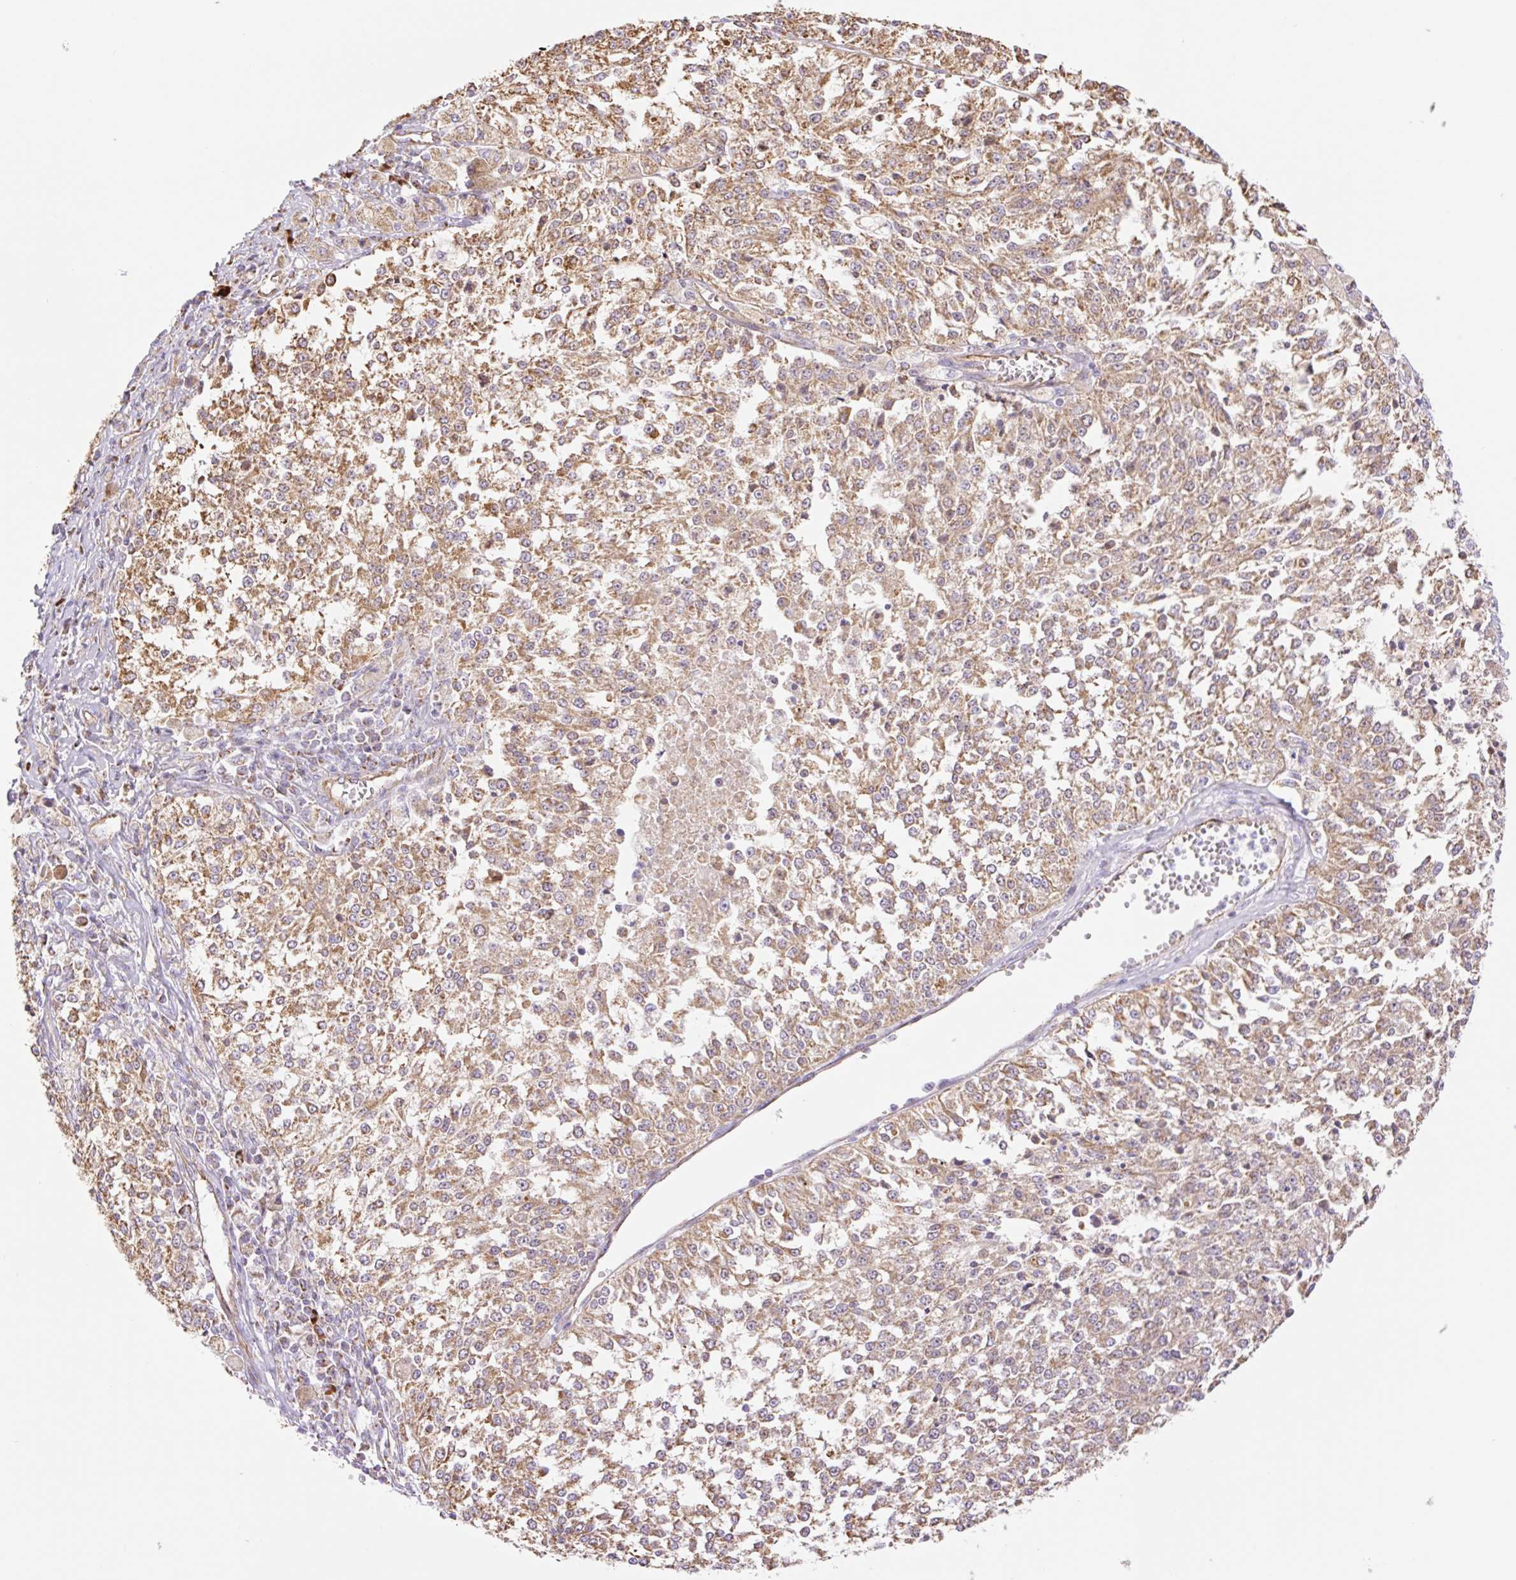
{"staining": {"intensity": "moderate", "quantity": ">75%", "location": "cytoplasmic/membranous"}, "tissue": "melanoma", "cell_type": "Tumor cells", "image_type": "cancer", "snomed": [{"axis": "morphology", "description": "Malignant melanoma, NOS"}, {"axis": "topography", "description": "Skin"}], "caption": "Immunohistochemistry (IHC) histopathology image of human melanoma stained for a protein (brown), which shows medium levels of moderate cytoplasmic/membranous positivity in about >75% of tumor cells.", "gene": "ESAM", "patient": {"sex": "female", "age": 64}}